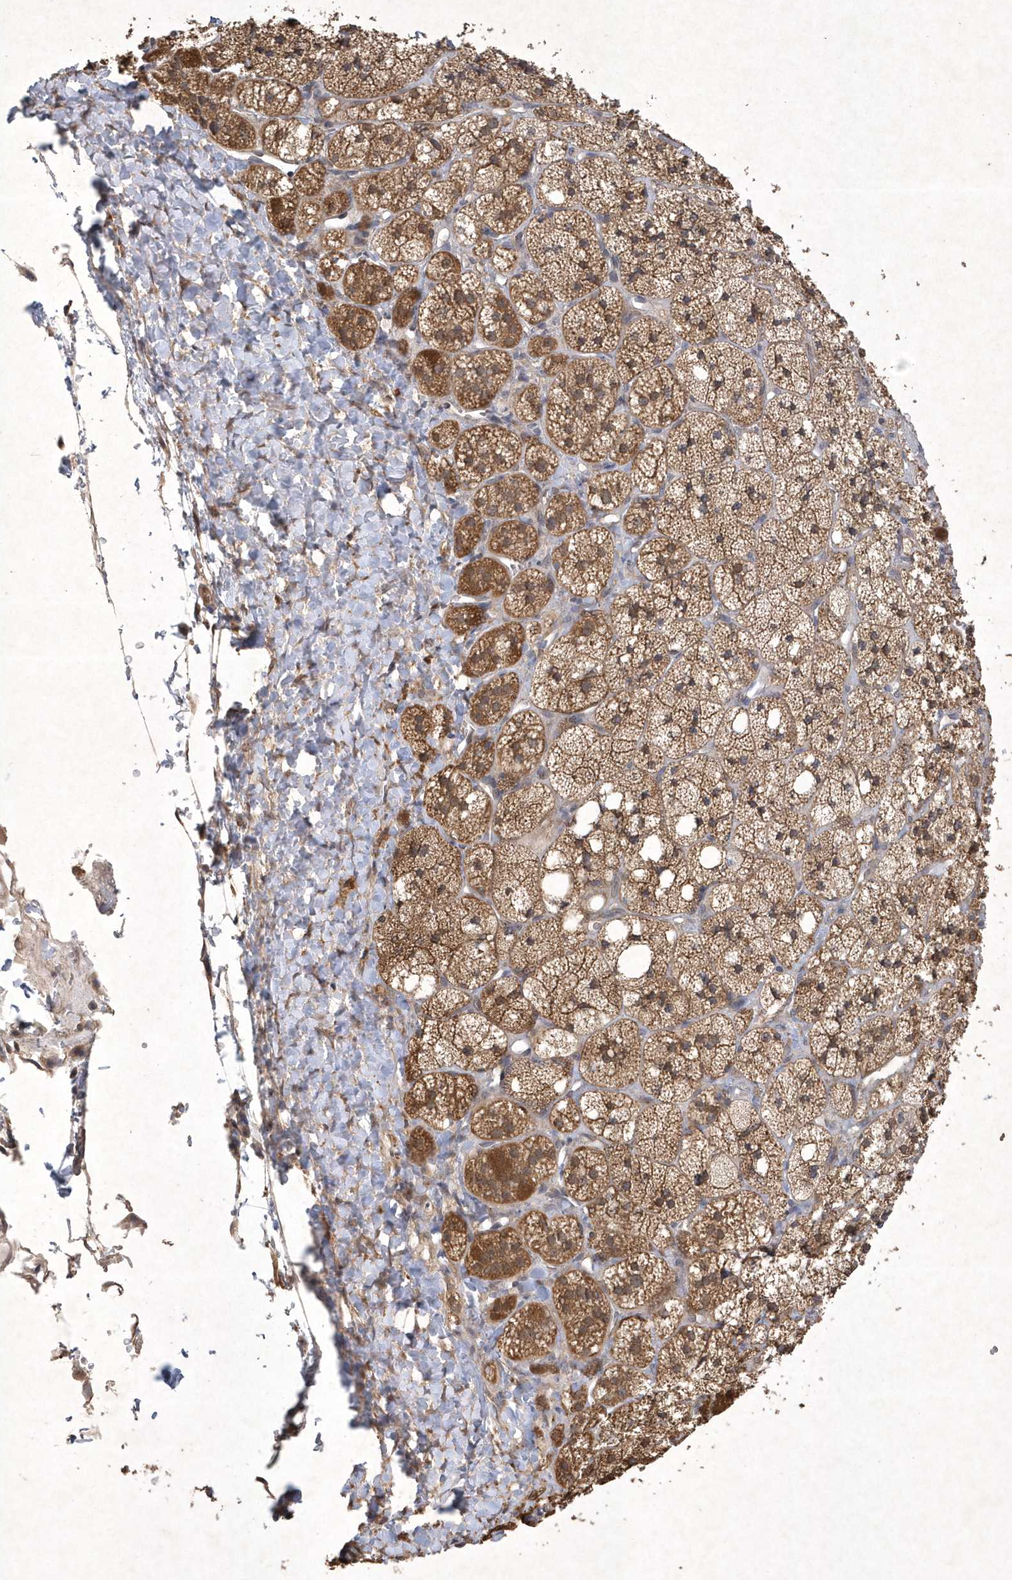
{"staining": {"intensity": "moderate", "quantity": ">75%", "location": "cytoplasmic/membranous"}, "tissue": "adrenal gland", "cell_type": "Glandular cells", "image_type": "normal", "snomed": [{"axis": "morphology", "description": "Normal tissue, NOS"}, {"axis": "topography", "description": "Adrenal gland"}], "caption": "An image of human adrenal gland stained for a protein exhibits moderate cytoplasmic/membranous brown staining in glandular cells. The staining was performed using DAB (3,3'-diaminobenzidine), with brown indicating positive protein expression. Nuclei are stained blue with hematoxylin.", "gene": "AKR7A2", "patient": {"sex": "male", "age": 61}}